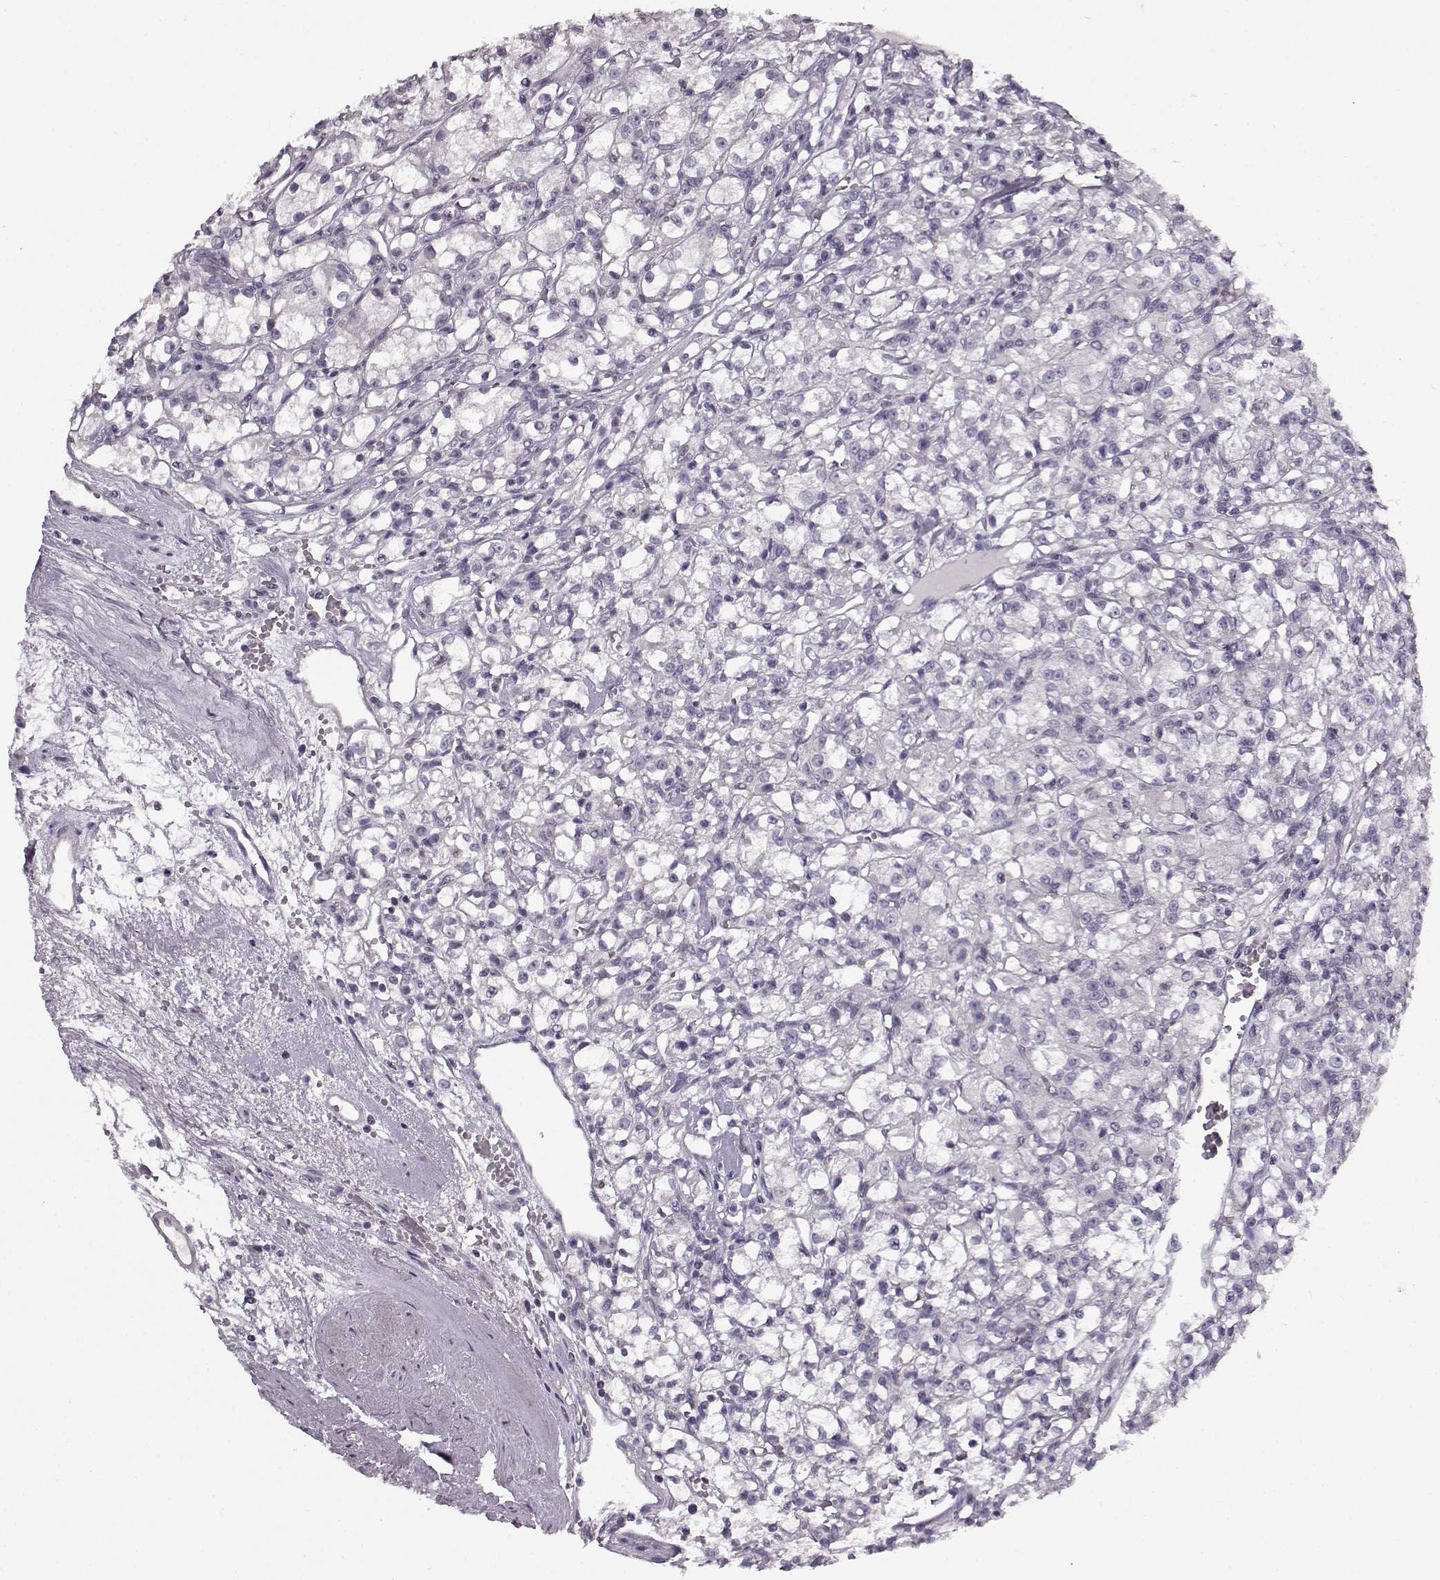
{"staining": {"intensity": "negative", "quantity": "none", "location": "none"}, "tissue": "renal cancer", "cell_type": "Tumor cells", "image_type": "cancer", "snomed": [{"axis": "morphology", "description": "Adenocarcinoma, NOS"}, {"axis": "topography", "description": "Kidney"}], "caption": "Tumor cells are negative for protein expression in human renal cancer.", "gene": "RP1L1", "patient": {"sex": "female", "age": 59}}